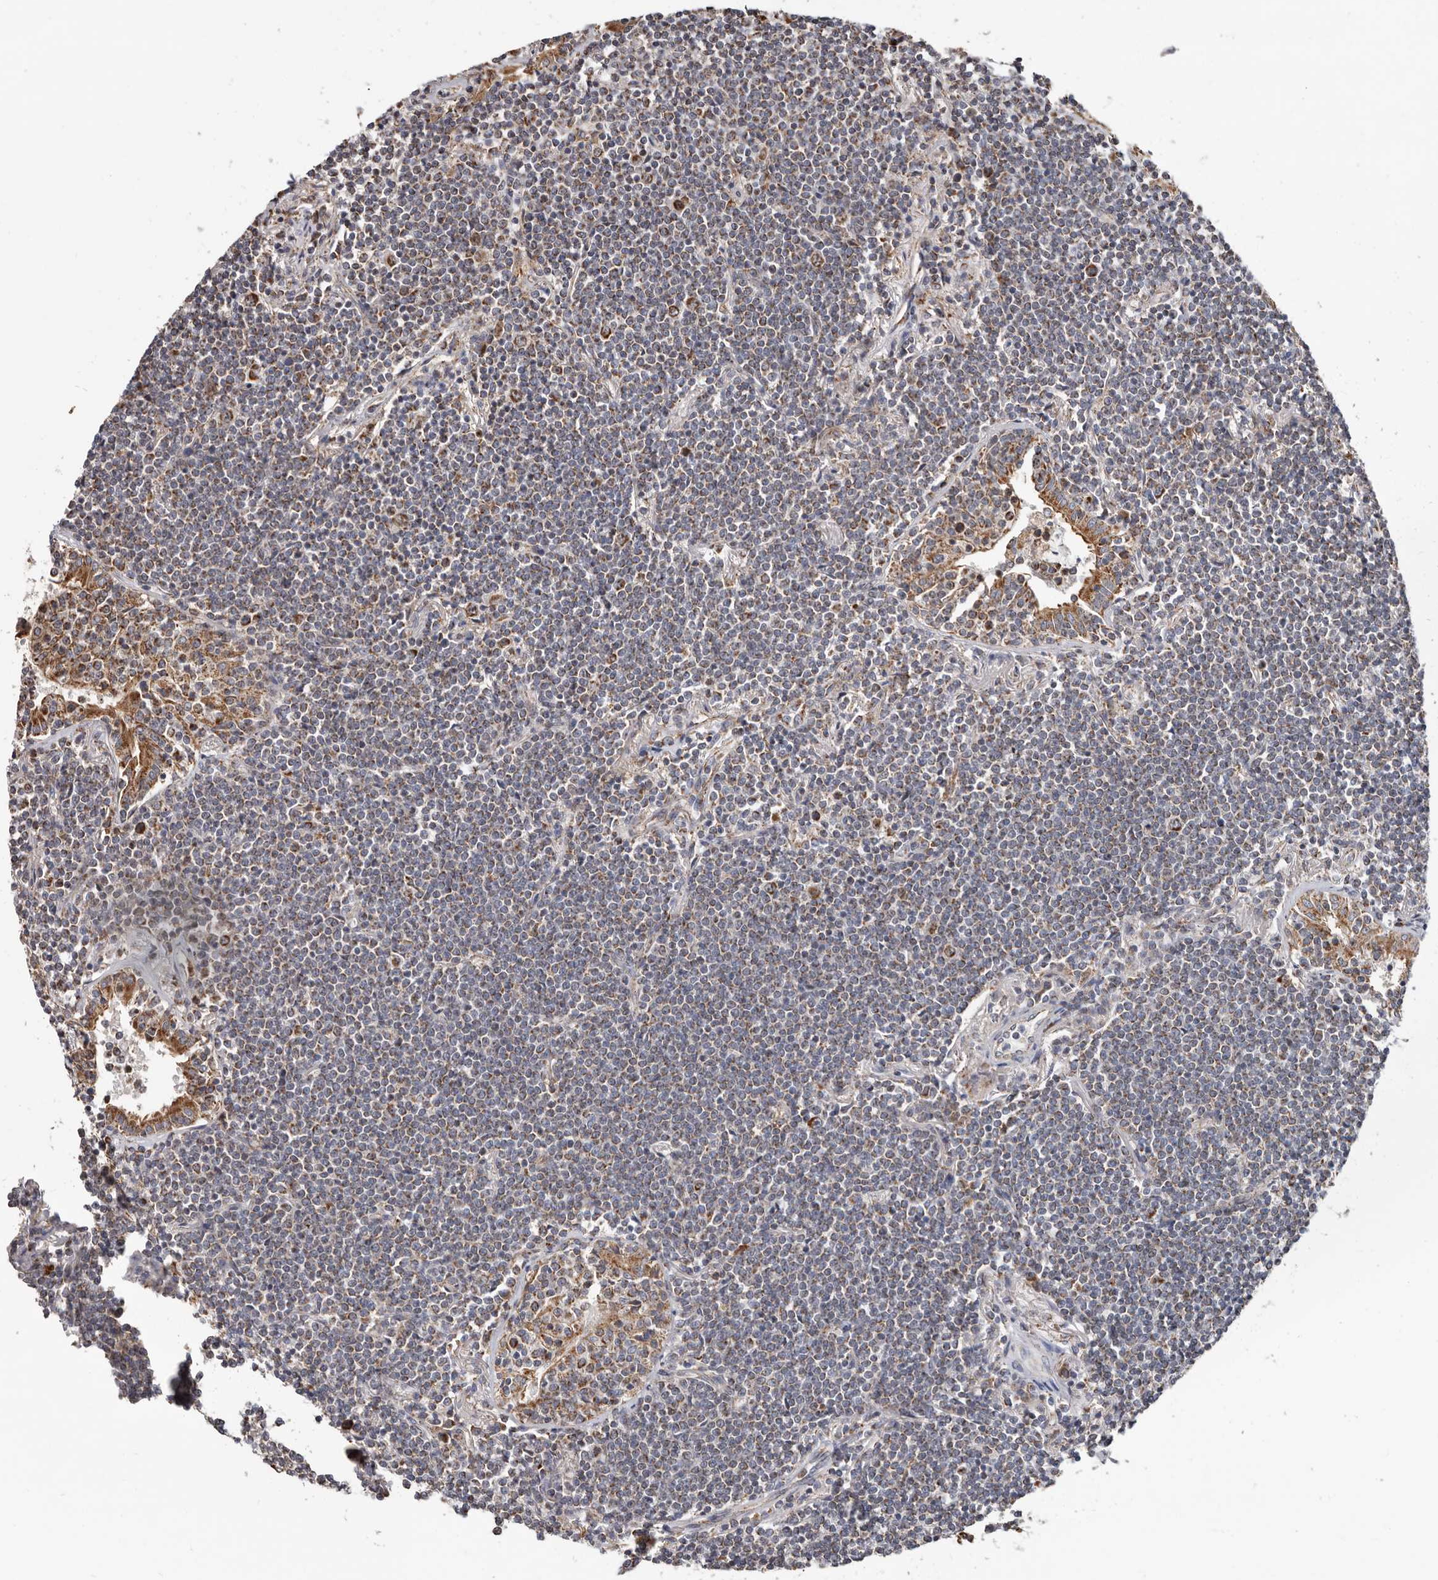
{"staining": {"intensity": "weak", "quantity": "25%-75%", "location": "cytoplasmic/membranous"}, "tissue": "lymphoma", "cell_type": "Tumor cells", "image_type": "cancer", "snomed": [{"axis": "morphology", "description": "Malignant lymphoma, non-Hodgkin's type, Low grade"}, {"axis": "topography", "description": "Lung"}], "caption": "Approximately 25%-75% of tumor cells in human lymphoma demonstrate weak cytoplasmic/membranous protein staining as visualized by brown immunohistochemical staining.", "gene": "MRPL18", "patient": {"sex": "female", "age": 71}}